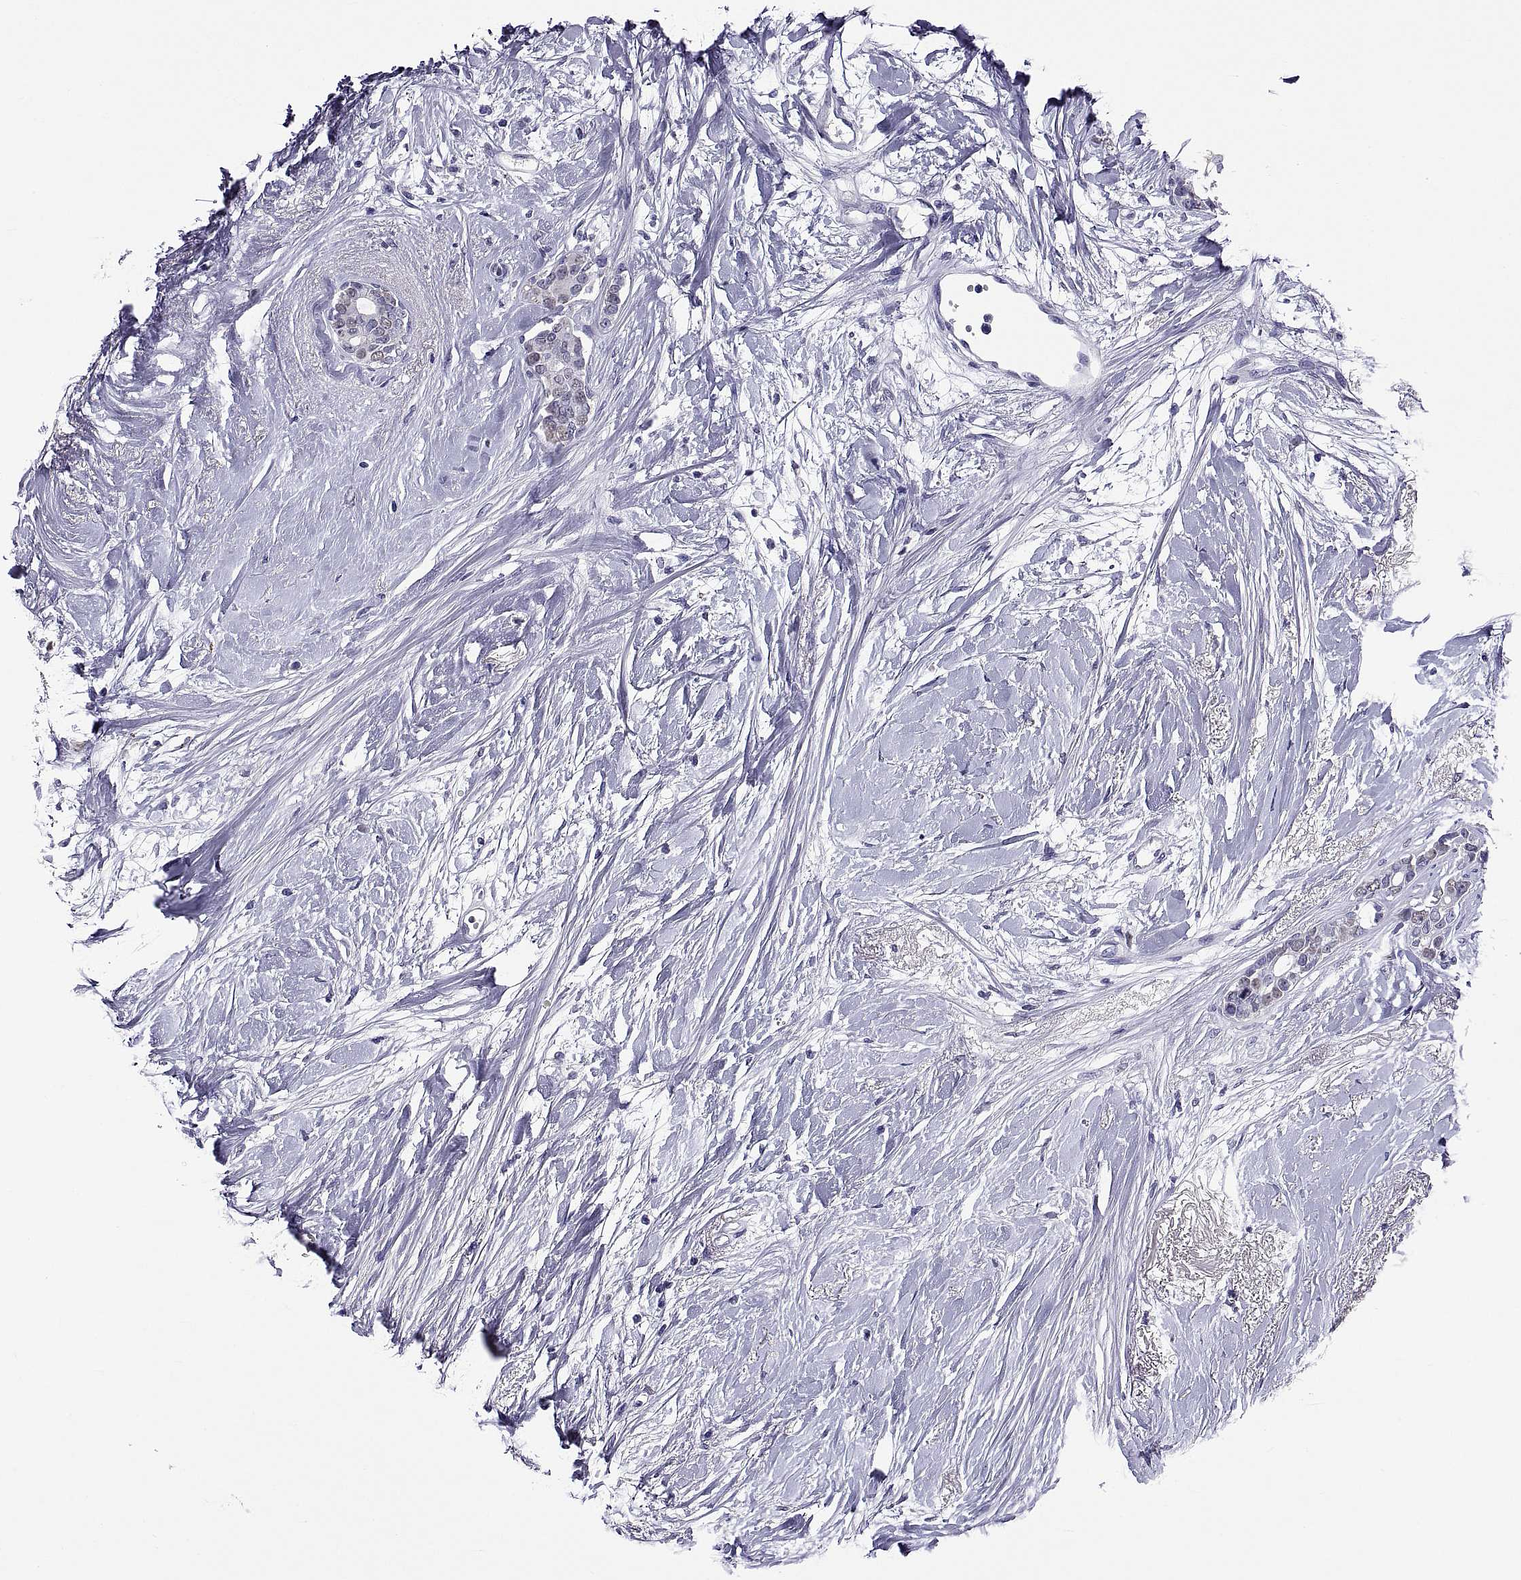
{"staining": {"intensity": "negative", "quantity": "none", "location": "none"}, "tissue": "breast cancer", "cell_type": "Tumor cells", "image_type": "cancer", "snomed": [{"axis": "morphology", "description": "Duct carcinoma"}, {"axis": "topography", "description": "Breast"}], "caption": "An IHC histopathology image of breast cancer is shown. There is no staining in tumor cells of breast cancer.", "gene": "TGFBR3L", "patient": {"sex": "female", "age": 40}}